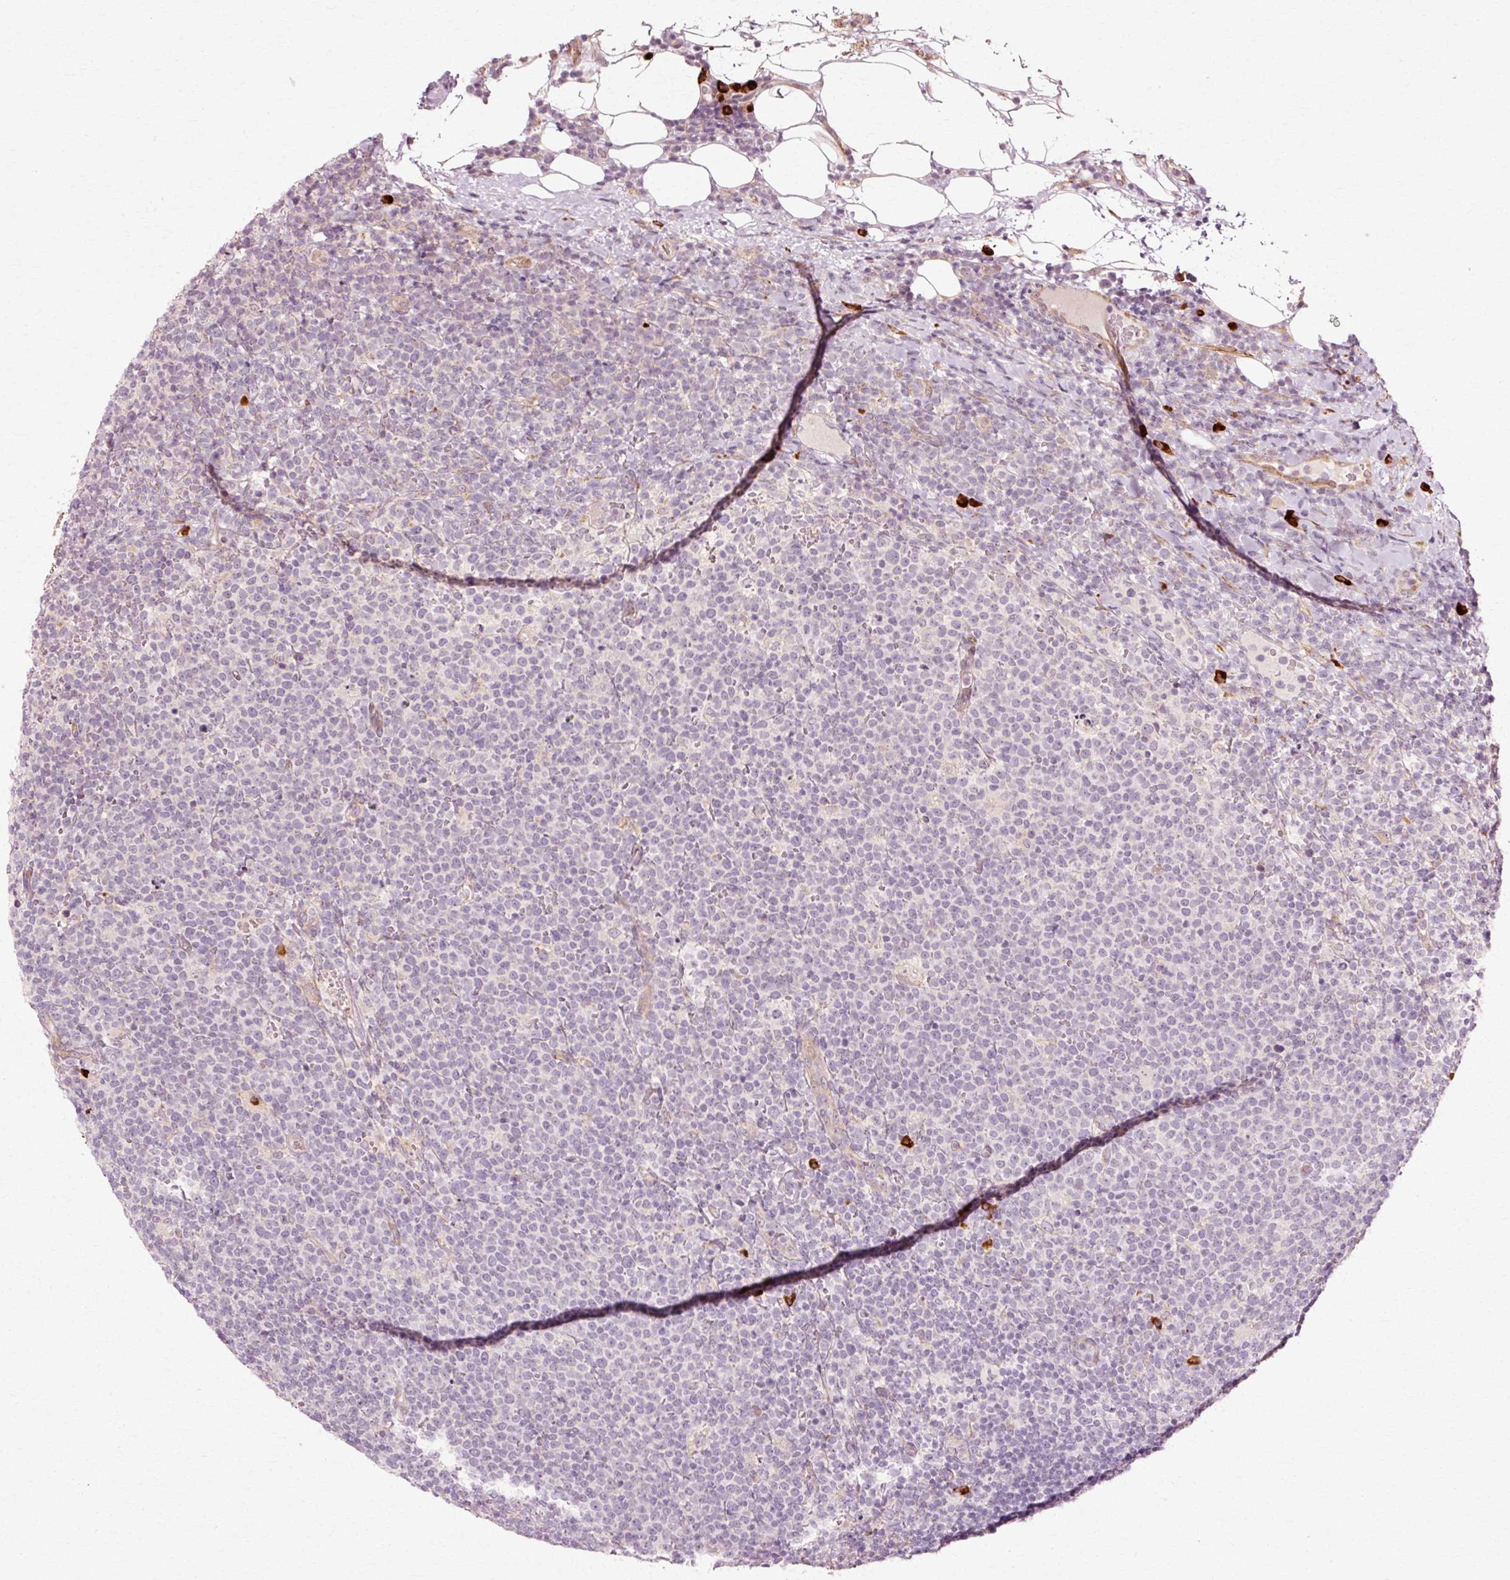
{"staining": {"intensity": "negative", "quantity": "none", "location": "none"}, "tissue": "lymphoma", "cell_type": "Tumor cells", "image_type": "cancer", "snomed": [{"axis": "morphology", "description": "Malignant lymphoma, non-Hodgkin's type, High grade"}, {"axis": "topography", "description": "Lymph node"}], "caption": "Tumor cells show no significant staining in malignant lymphoma, non-Hodgkin's type (high-grade).", "gene": "RGPD5", "patient": {"sex": "male", "age": 61}}